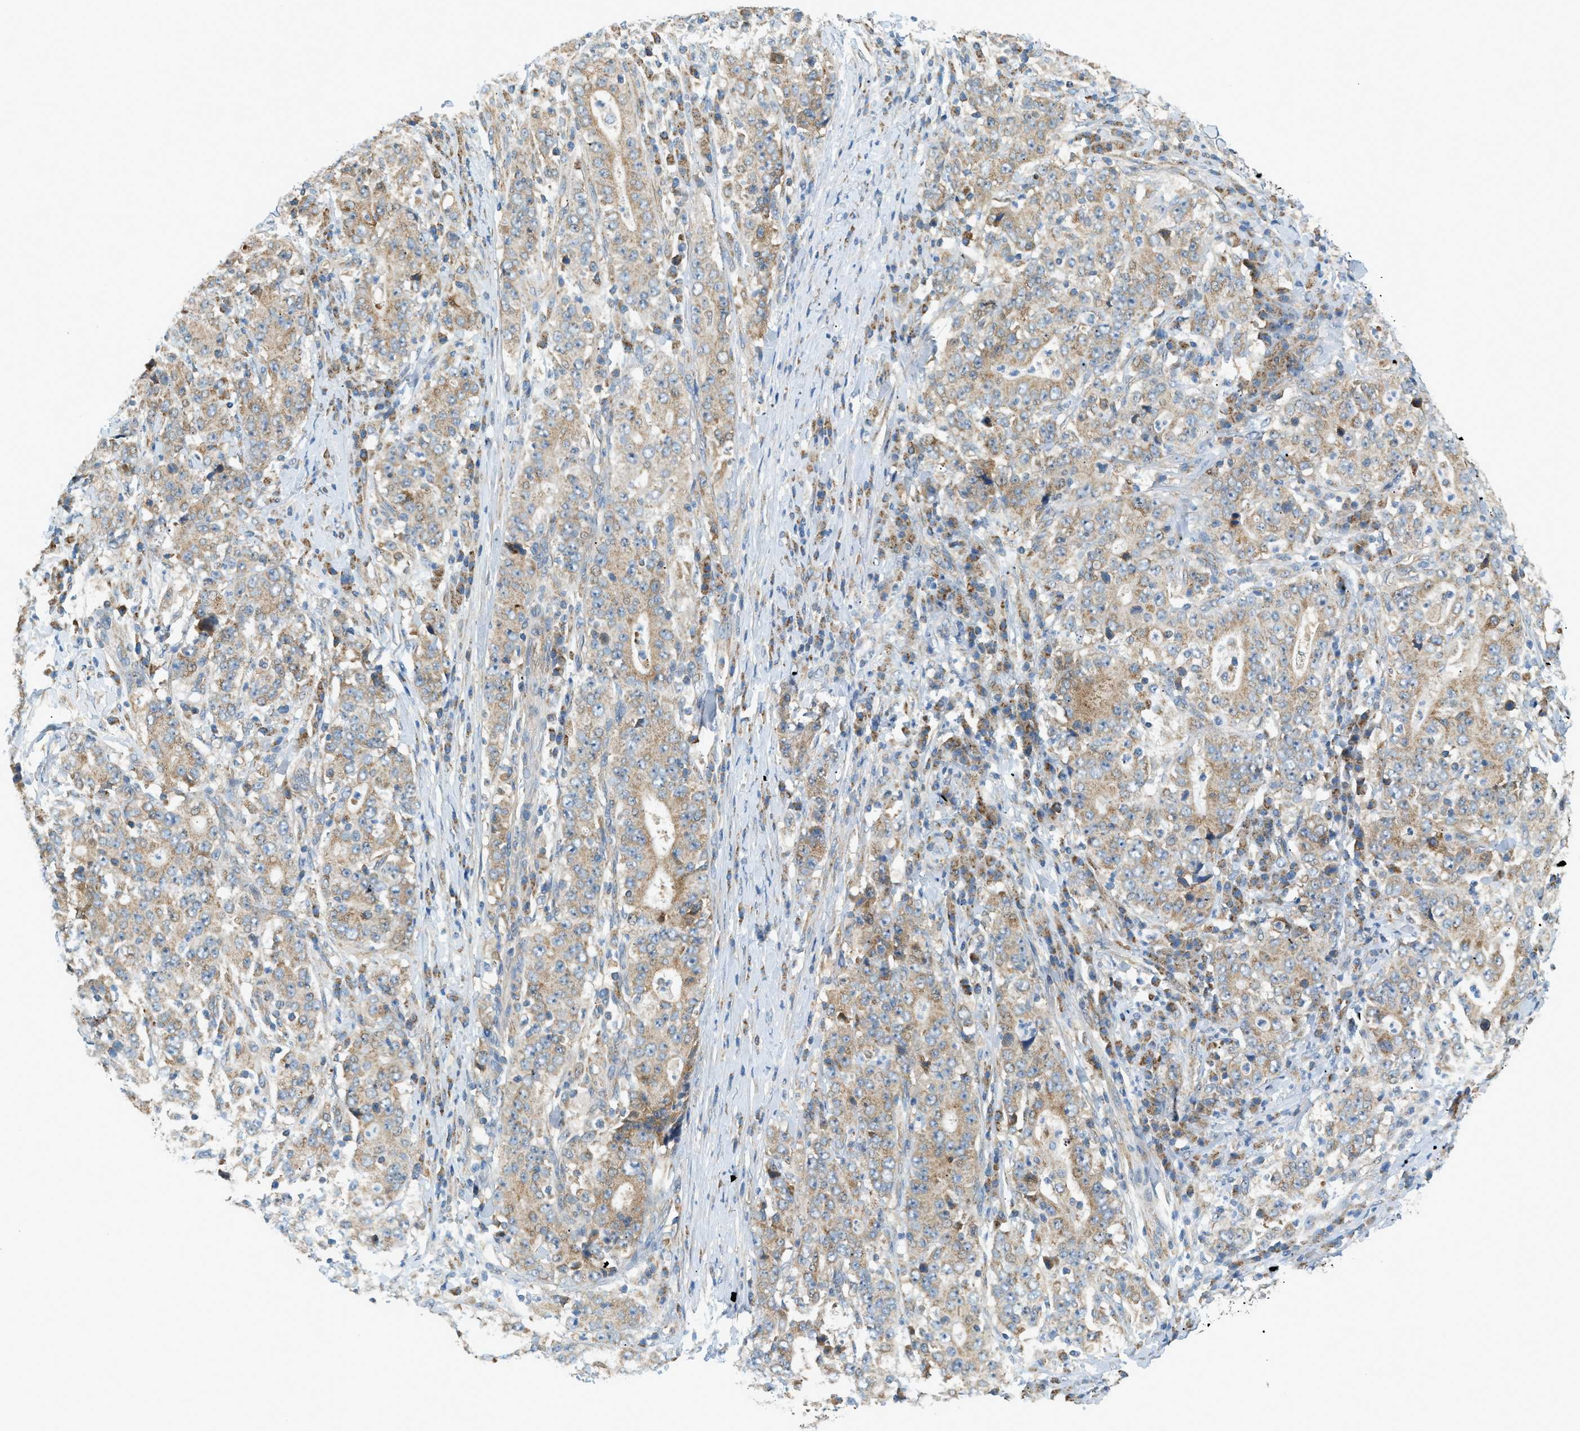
{"staining": {"intensity": "weak", "quantity": "25%-75%", "location": "cytoplasmic/membranous"}, "tissue": "stomach cancer", "cell_type": "Tumor cells", "image_type": "cancer", "snomed": [{"axis": "morphology", "description": "Normal tissue, NOS"}, {"axis": "morphology", "description": "Adenocarcinoma, NOS"}, {"axis": "topography", "description": "Stomach, upper"}, {"axis": "topography", "description": "Stomach"}], "caption": "Weak cytoplasmic/membranous staining for a protein is seen in about 25%-75% of tumor cells of stomach adenocarcinoma using IHC.", "gene": "PIGG", "patient": {"sex": "male", "age": 59}}